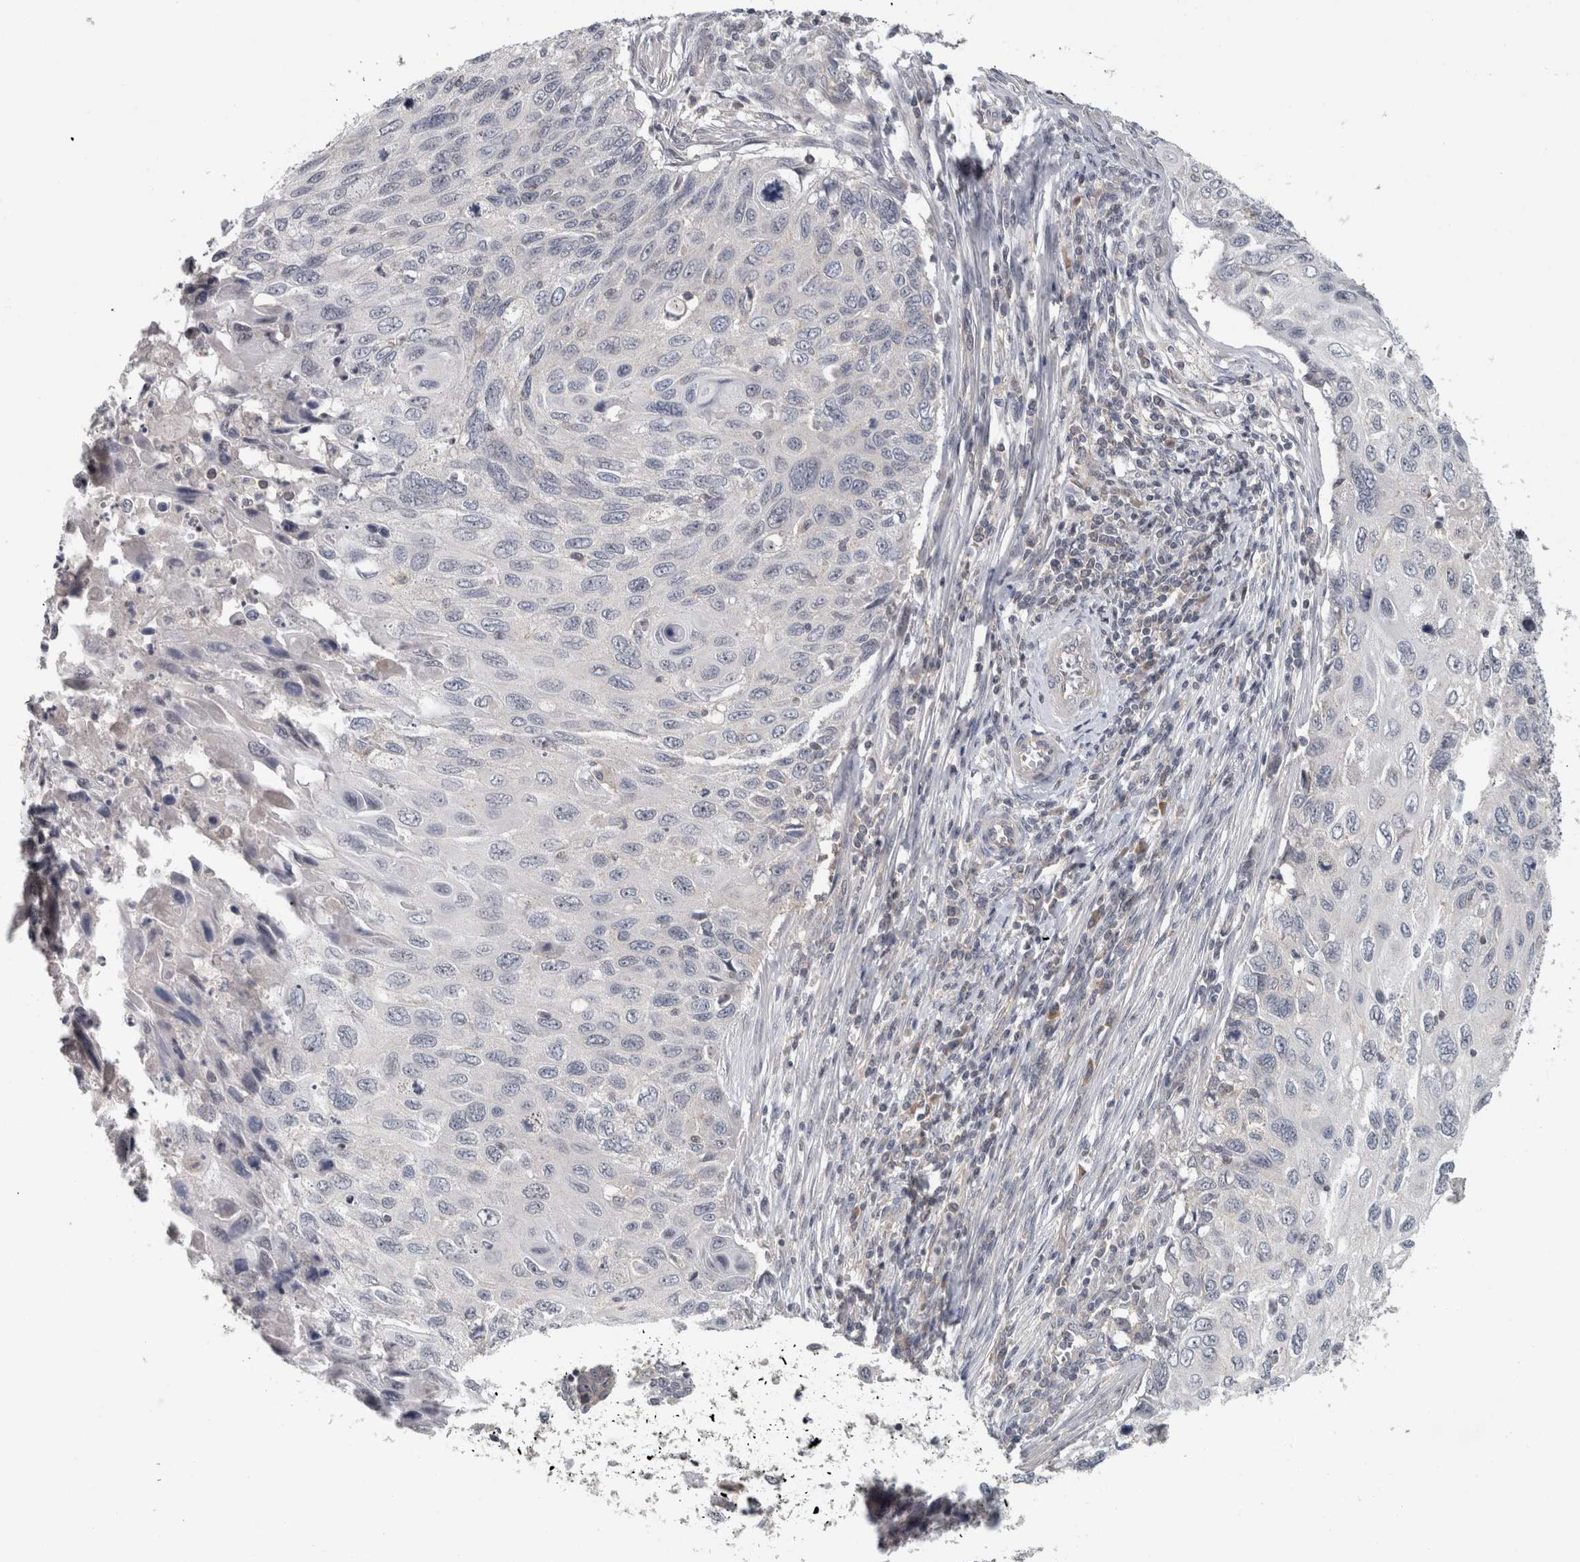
{"staining": {"intensity": "negative", "quantity": "none", "location": "none"}, "tissue": "cervical cancer", "cell_type": "Tumor cells", "image_type": "cancer", "snomed": [{"axis": "morphology", "description": "Squamous cell carcinoma, NOS"}, {"axis": "topography", "description": "Cervix"}], "caption": "This is an immunohistochemistry (IHC) photomicrograph of human cervical squamous cell carcinoma. There is no positivity in tumor cells.", "gene": "RBM28", "patient": {"sex": "female", "age": 70}}